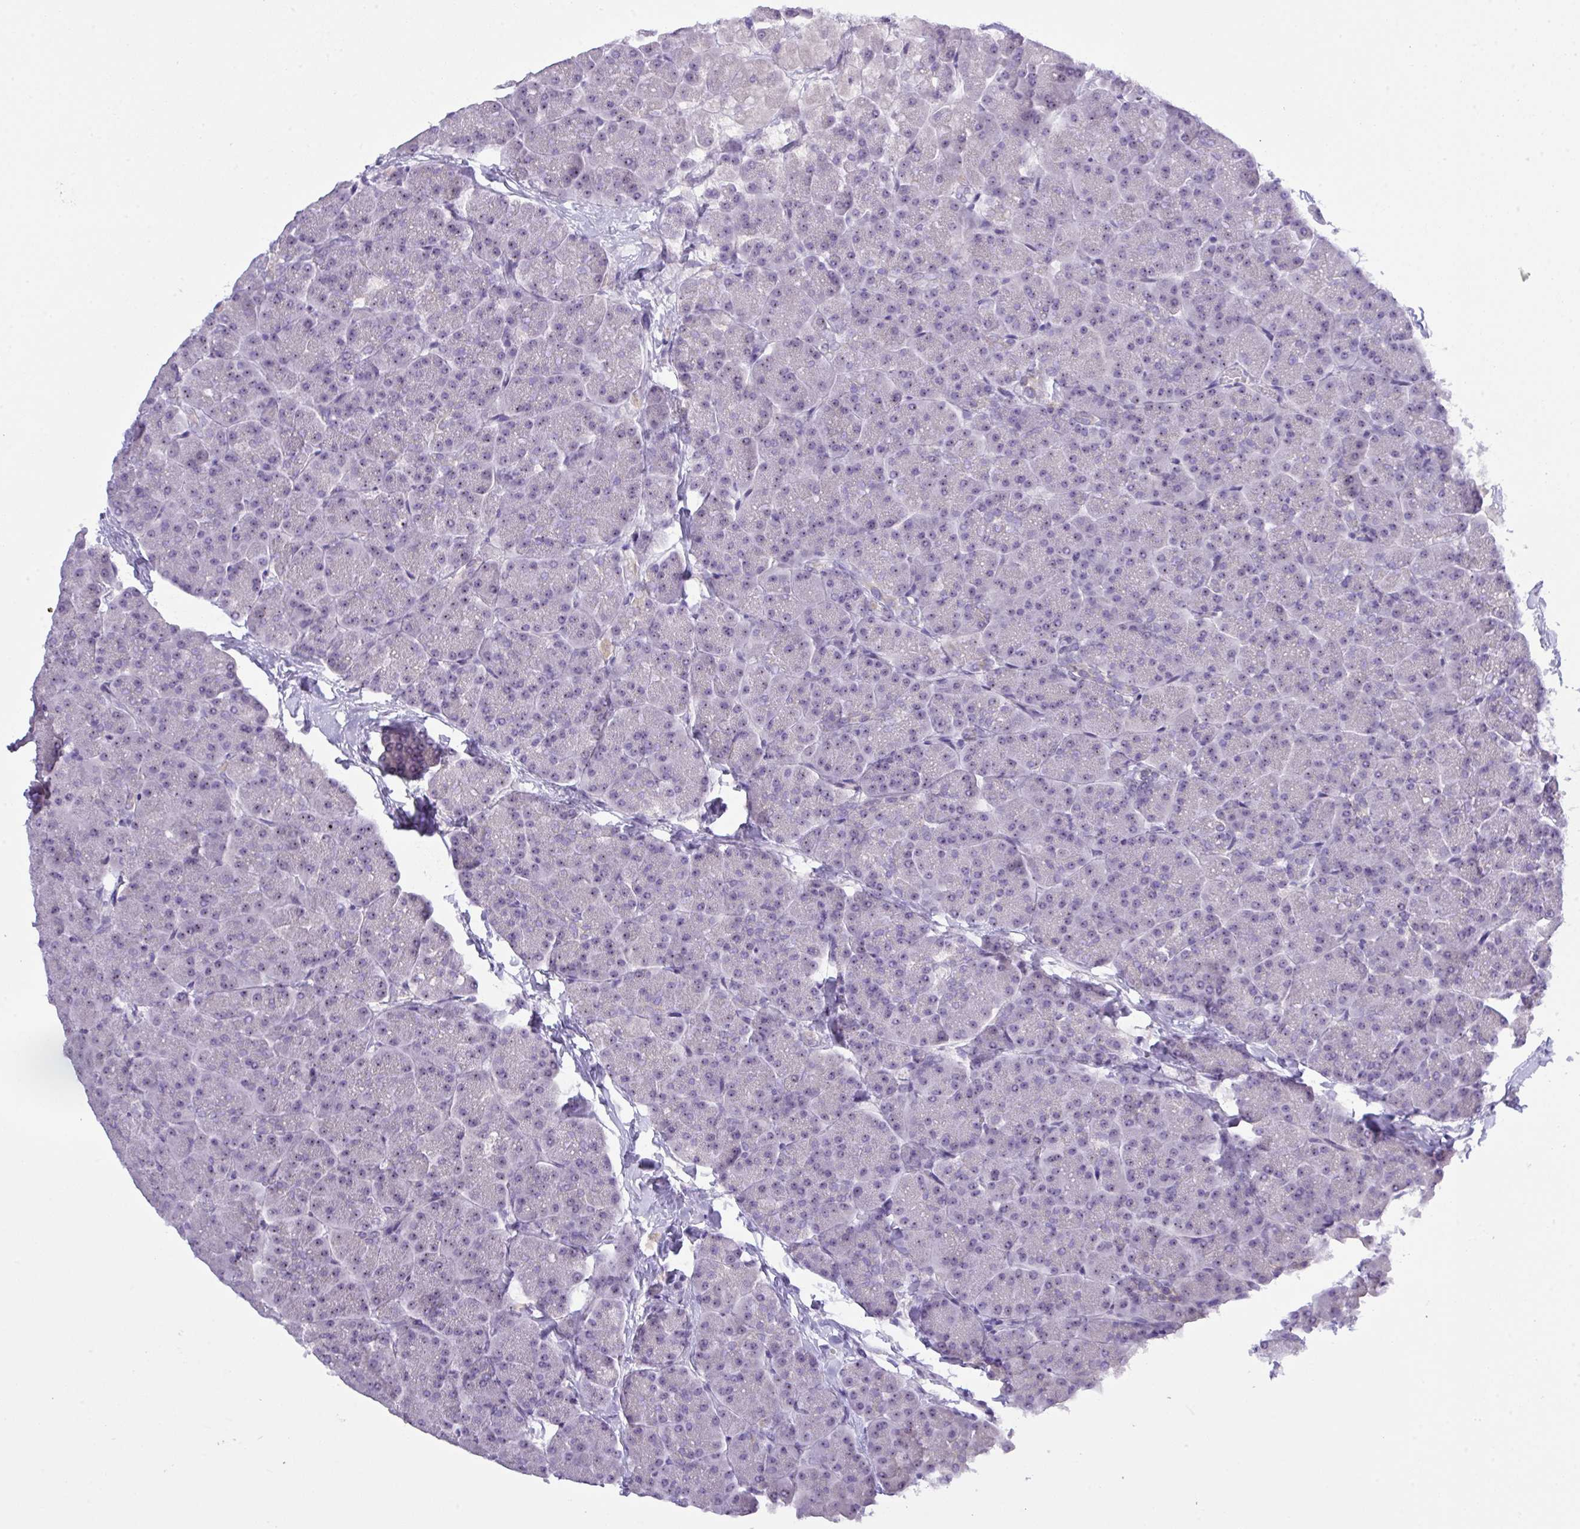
{"staining": {"intensity": "negative", "quantity": "none", "location": "none"}, "tissue": "pancreas", "cell_type": "Exocrine glandular cells", "image_type": "normal", "snomed": [{"axis": "morphology", "description": "Normal tissue, NOS"}, {"axis": "topography", "description": "Pancreas"}, {"axis": "topography", "description": "Peripheral nerve tissue"}], "caption": "A micrograph of pancreas stained for a protein exhibits no brown staining in exocrine glandular cells. Brightfield microscopy of immunohistochemistry (IHC) stained with DAB (3,3'-diaminobenzidine) (brown) and hematoxylin (blue), captured at high magnification.", "gene": "MRM2", "patient": {"sex": "male", "age": 54}}